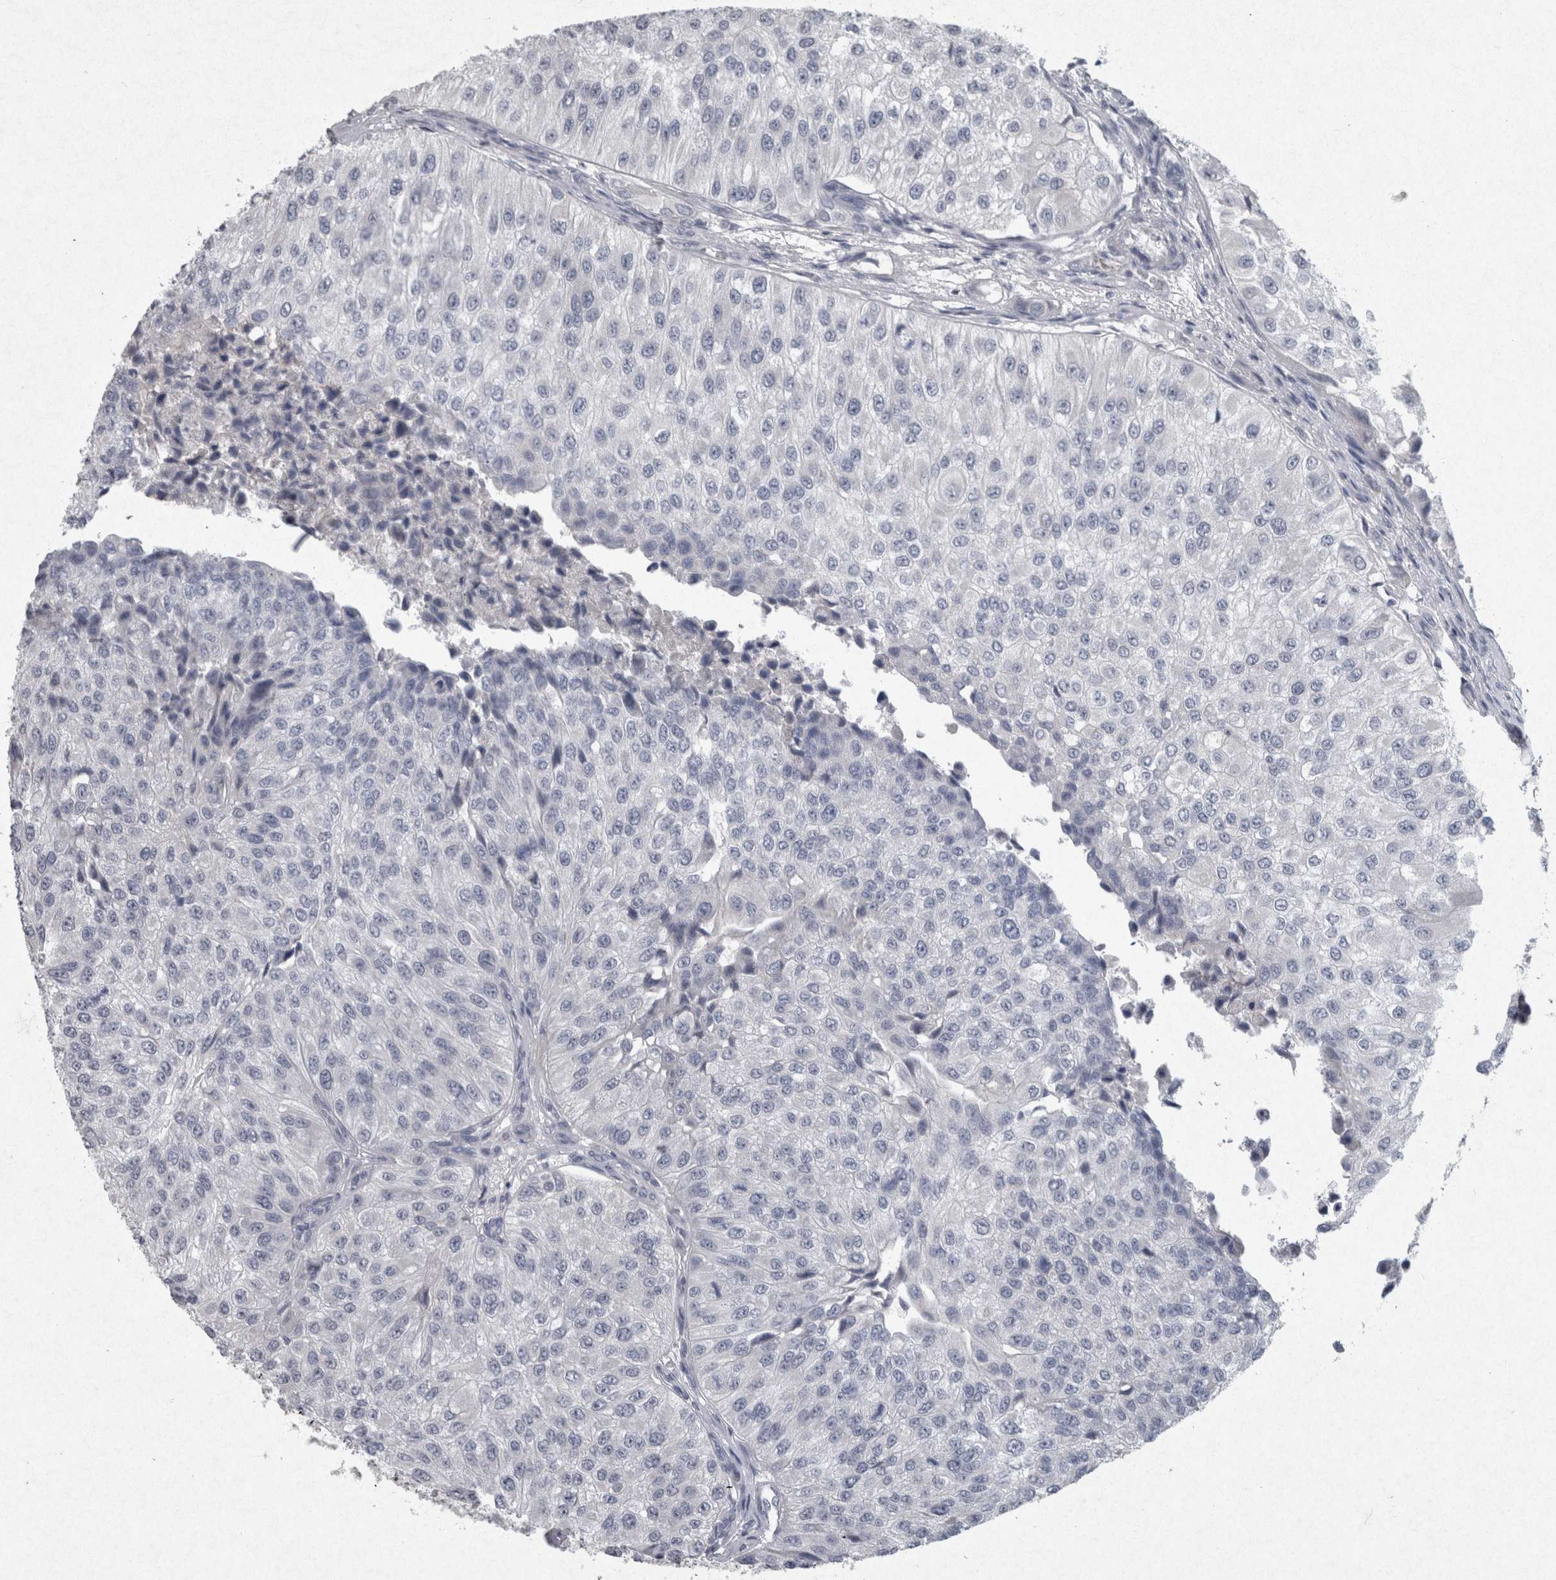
{"staining": {"intensity": "negative", "quantity": "none", "location": "none"}, "tissue": "urothelial cancer", "cell_type": "Tumor cells", "image_type": "cancer", "snomed": [{"axis": "morphology", "description": "Urothelial carcinoma, High grade"}, {"axis": "topography", "description": "Kidney"}, {"axis": "topography", "description": "Urinary bladder"}], "caption": "A photomicrograph of human urothelial carcinoma (high-grade) is negative for staining in tumor cells. (DAB (3,3'-diaminobenzidine) immunohistochemistry with hematoxylin counter stain).", "gene": "PDX1", "patient": {"sex": "male", "age": 77}}